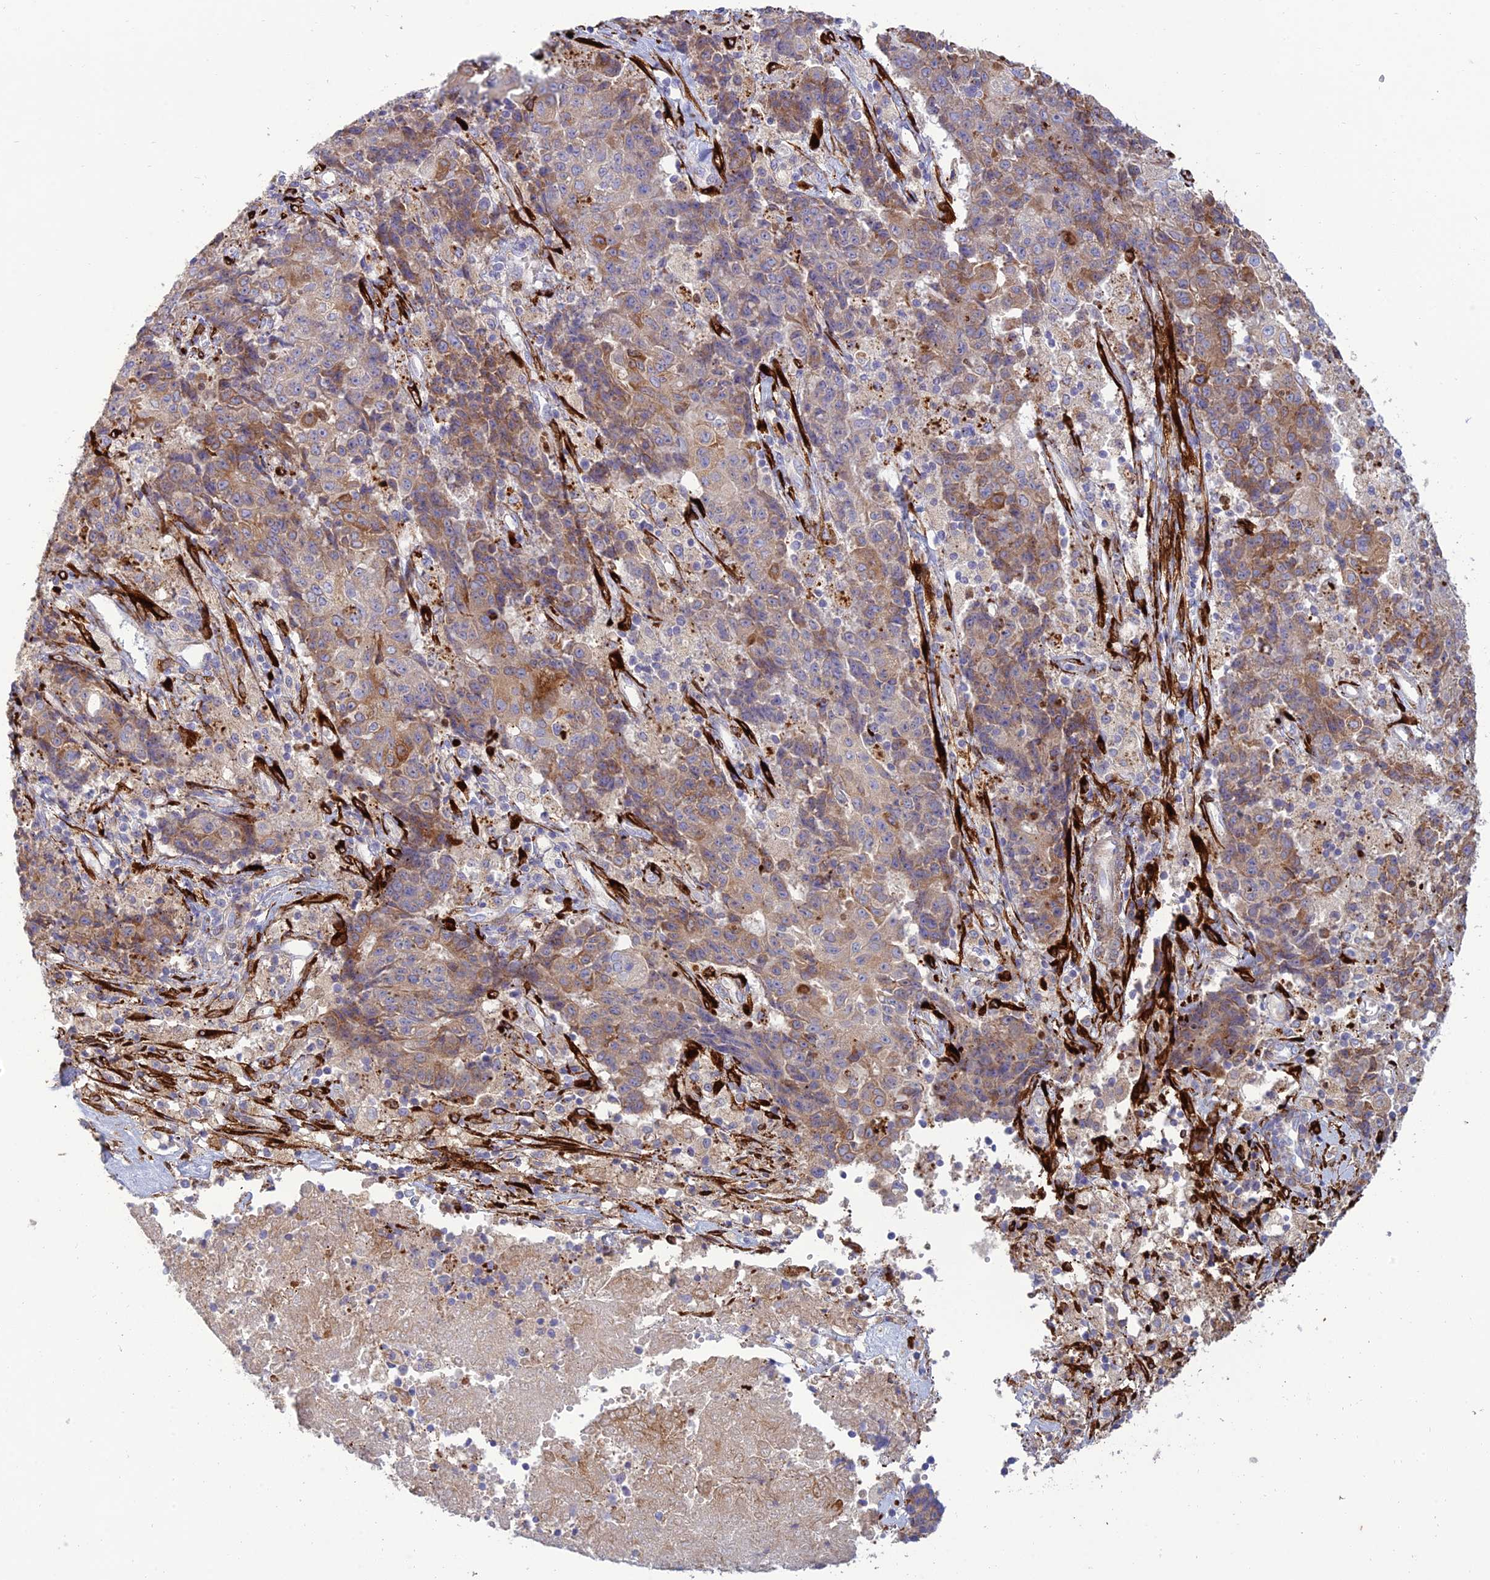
{"staining": {"intensity": "moderate", "quantity": "25%-75%", "location": "cytoplasmic/membranous"}, "tissue": "ovarian cancer", "cell_type": "Tumor cells", "image_type": "cancer", "snomed": [{"axis": "morphology", "description": "Carcinoma, endometroid"}, {"axis": "topography", "description": "Ovary"}], "caption": "Immunohistochemistry (IHC) (DAB (3,3'-diaminobenzidine)) staining of endometroid carcinoma (ovarian) exhibits moderate cytoplasmic/membranous protein positivity in approximately 25%-75% of tumor cells. (IHC, brightfield microscopy, high magnification).", "gene": "RCN3", "patient": {"sex": "female", "age": 42}}